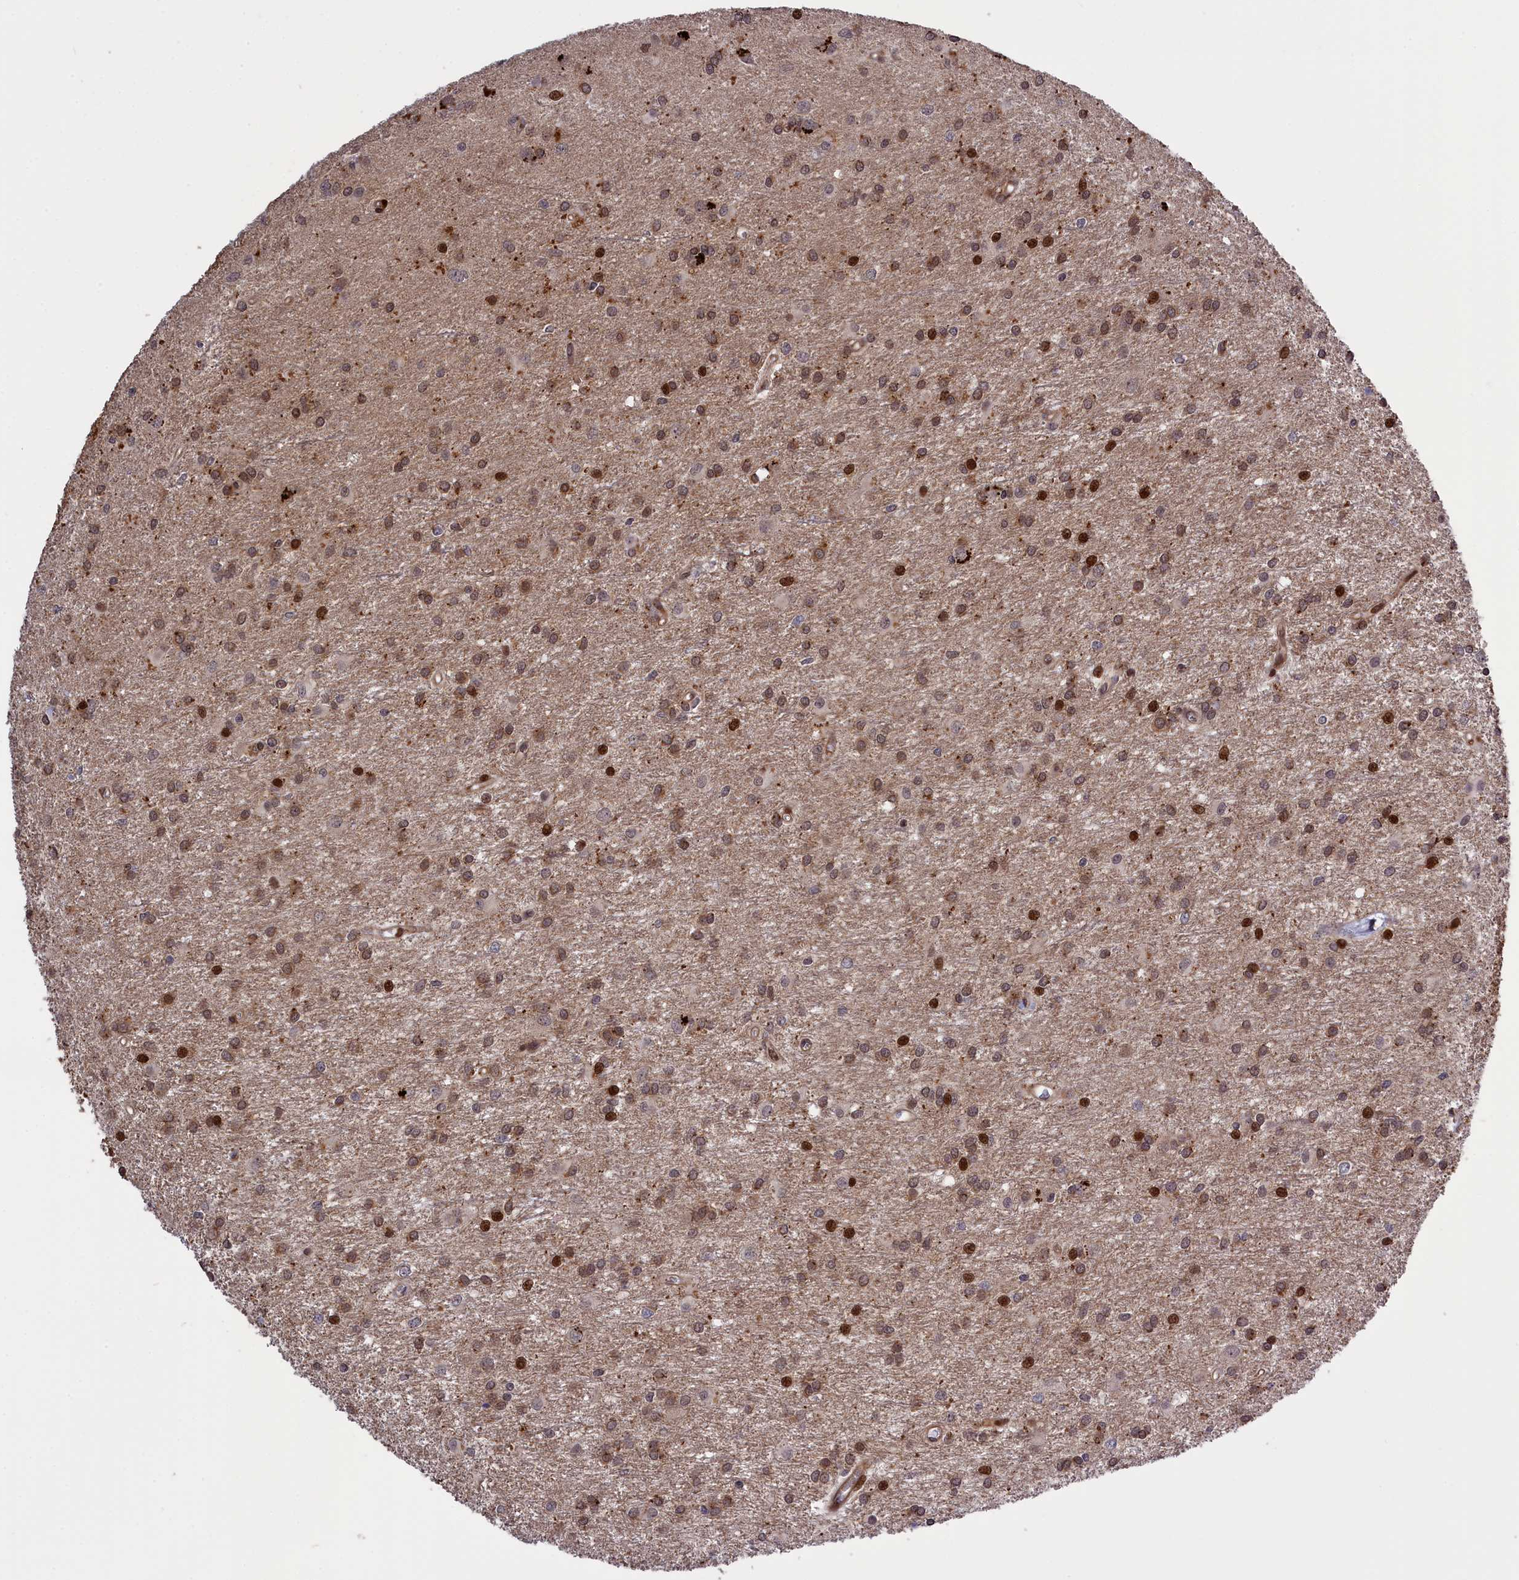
{"staining": {"intensity": "moderate", "quantity": "25%-75%", "location": "nuclear"}, "tissue": "glioma", "cell_type": "Tumor cells", "image_type": "cancer", "snomed": [{"axis": "morphology", "description": "Glioma, malignant, High grade"}, {"axis": "topography", "description": "Brain"}], "caption": "Glioma tissue exhibits moderate nuclear expression in approximately 25%-75% of tumor cells, visualized by immunohistochemistry.", "gene": "DDX60L", "patient": {"sex": "female", "age": 50}}